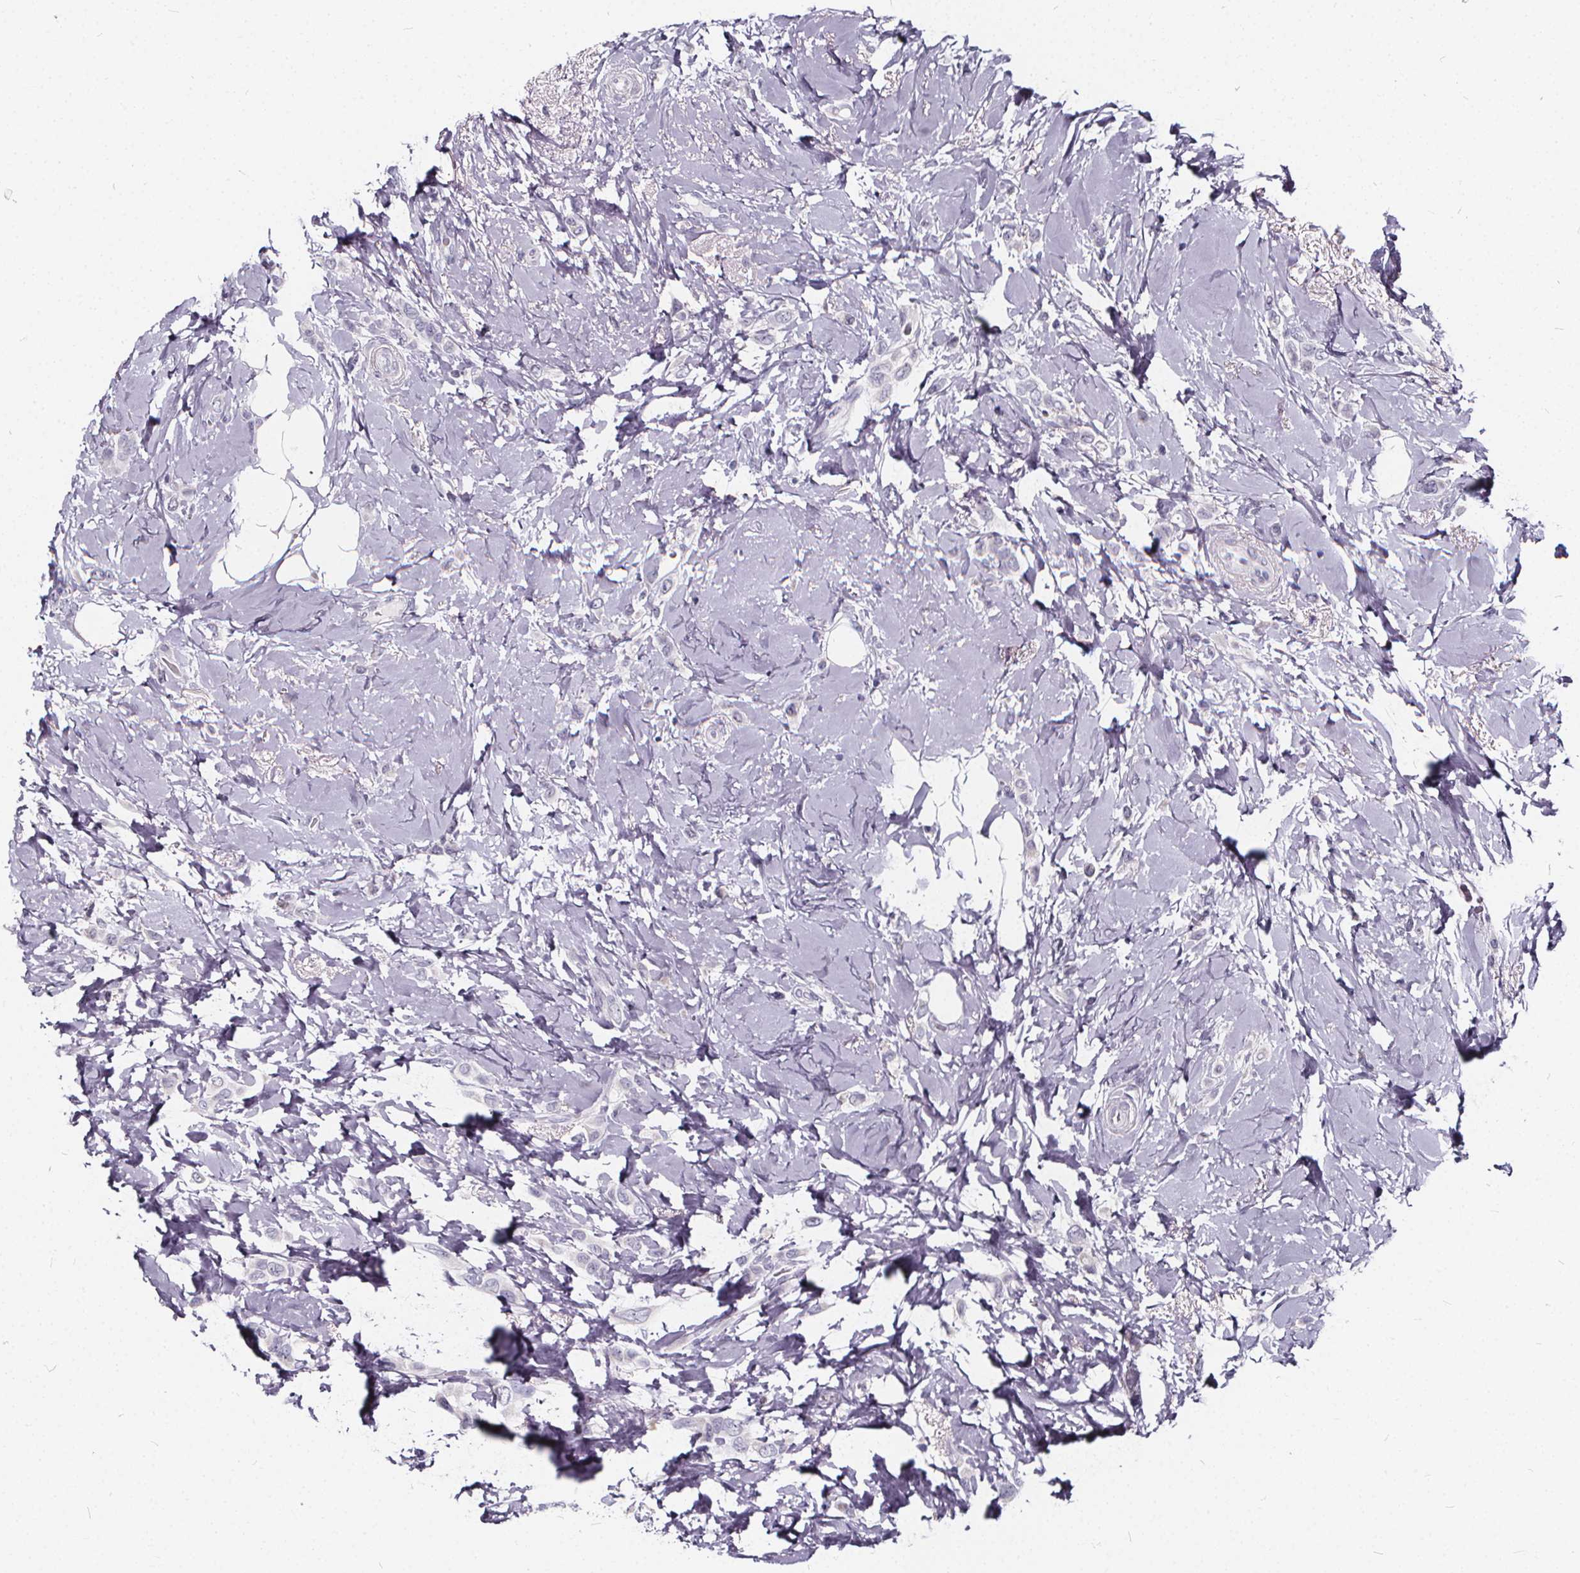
{"staining": {"intensity": "negative", "quantity": "none", "location": "none"}, "tissue": "breast cancer", "cell_type": "Tumor cells", "image_type": "cancer", "snomed": [{"axis": "morphology", "description": "Lobular carcinoma"}, {"axis": "topography", "description": "Breast"}], "caption": "Immunohistochemistry (IHC) micrograph of neoplastic tissue: human breast lobular carcinoma stained with DAB displays no significant protein positivity in tumor cells.", "gene": "SPEF2", "patient": {"sex": "female", "age": 66}}